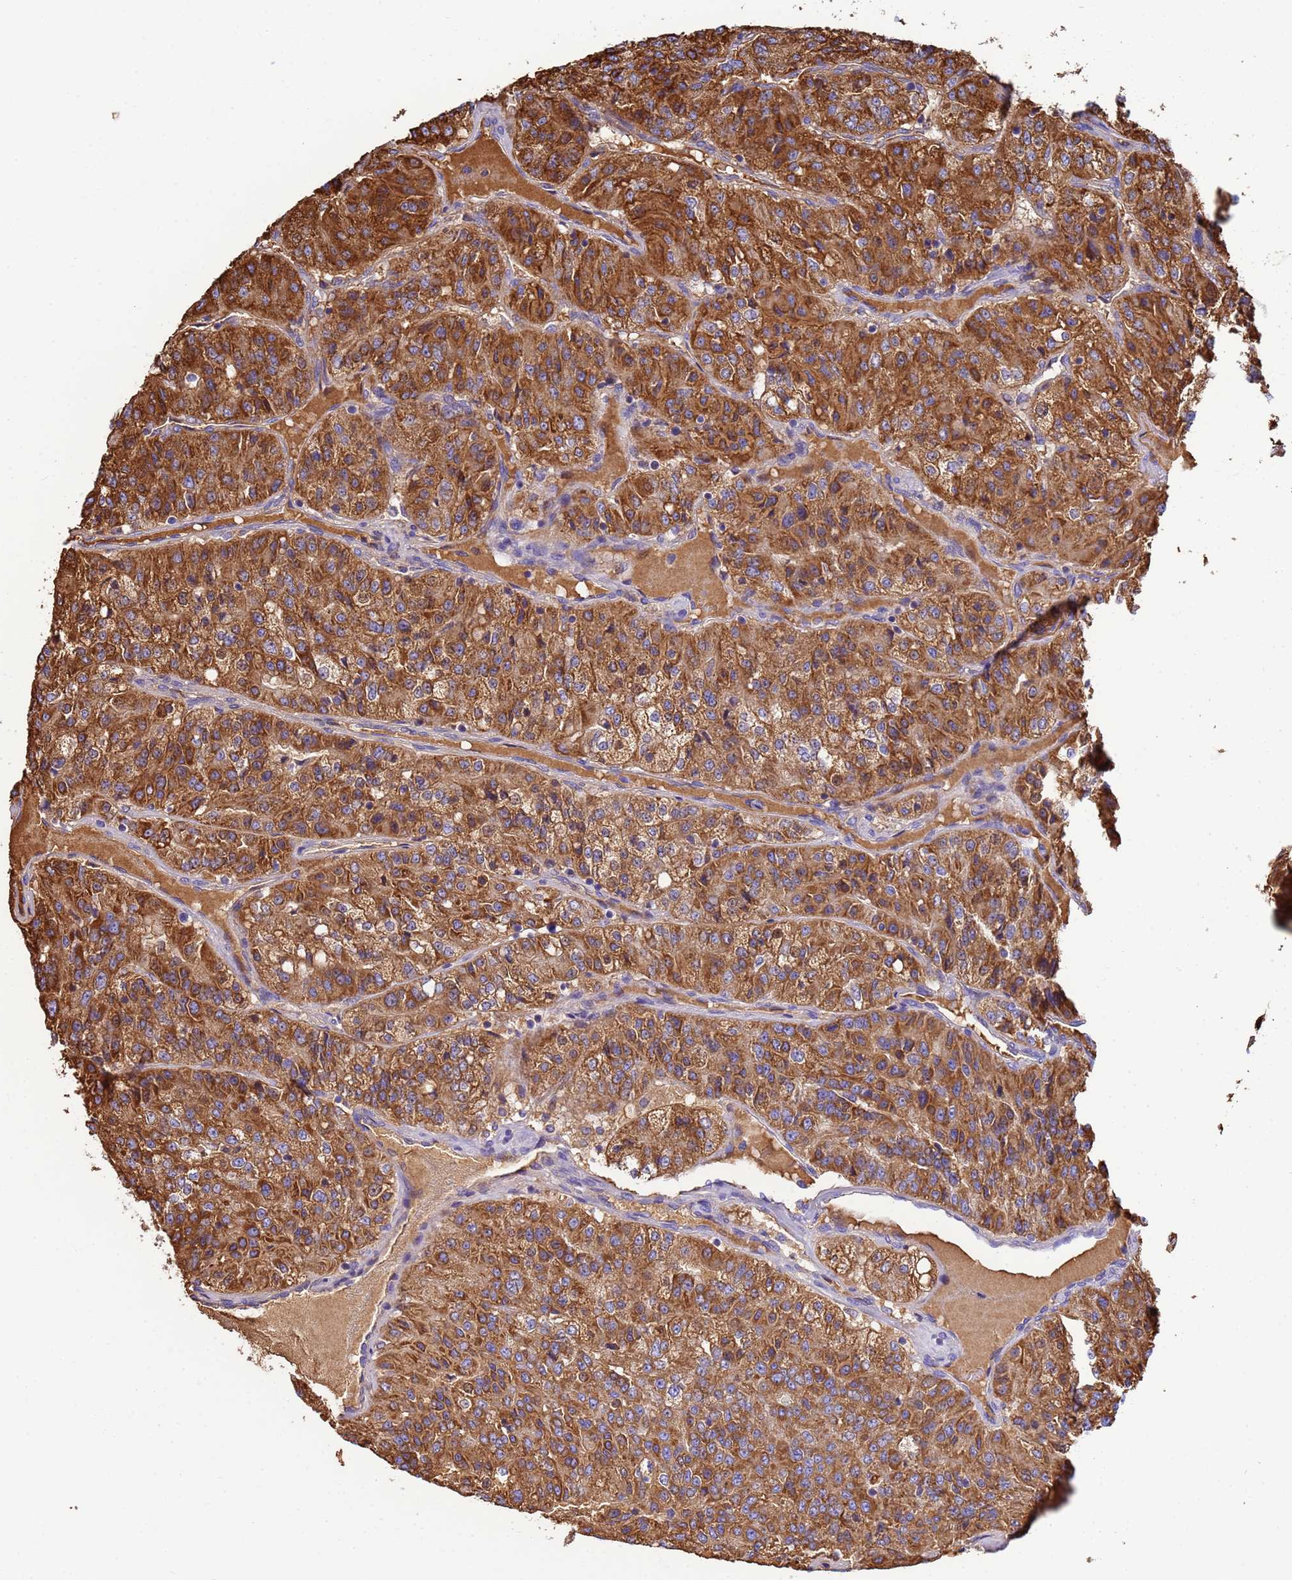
{"staining": {"intensity": "strong", "quantity": ">75%", "location": "cytoplasmic/membranous"}, "tissue": "renal cancer", "cell_type": "Tumor cells", "image_type": "cancer", "snomed": [{"axis": "morphology", "description": "Adenocarcinoma, NOS"}, {"axis": "topography", "description": "Kidney"}], "caption": "Adenocarcinoma (renal) stained for a protein (brown) shows strong cytoplasmic/membranous positive staining in approximately >75% of tumor cells.", "gene": "GLUD1", "patient": {"sex": "female", "age": 63}}